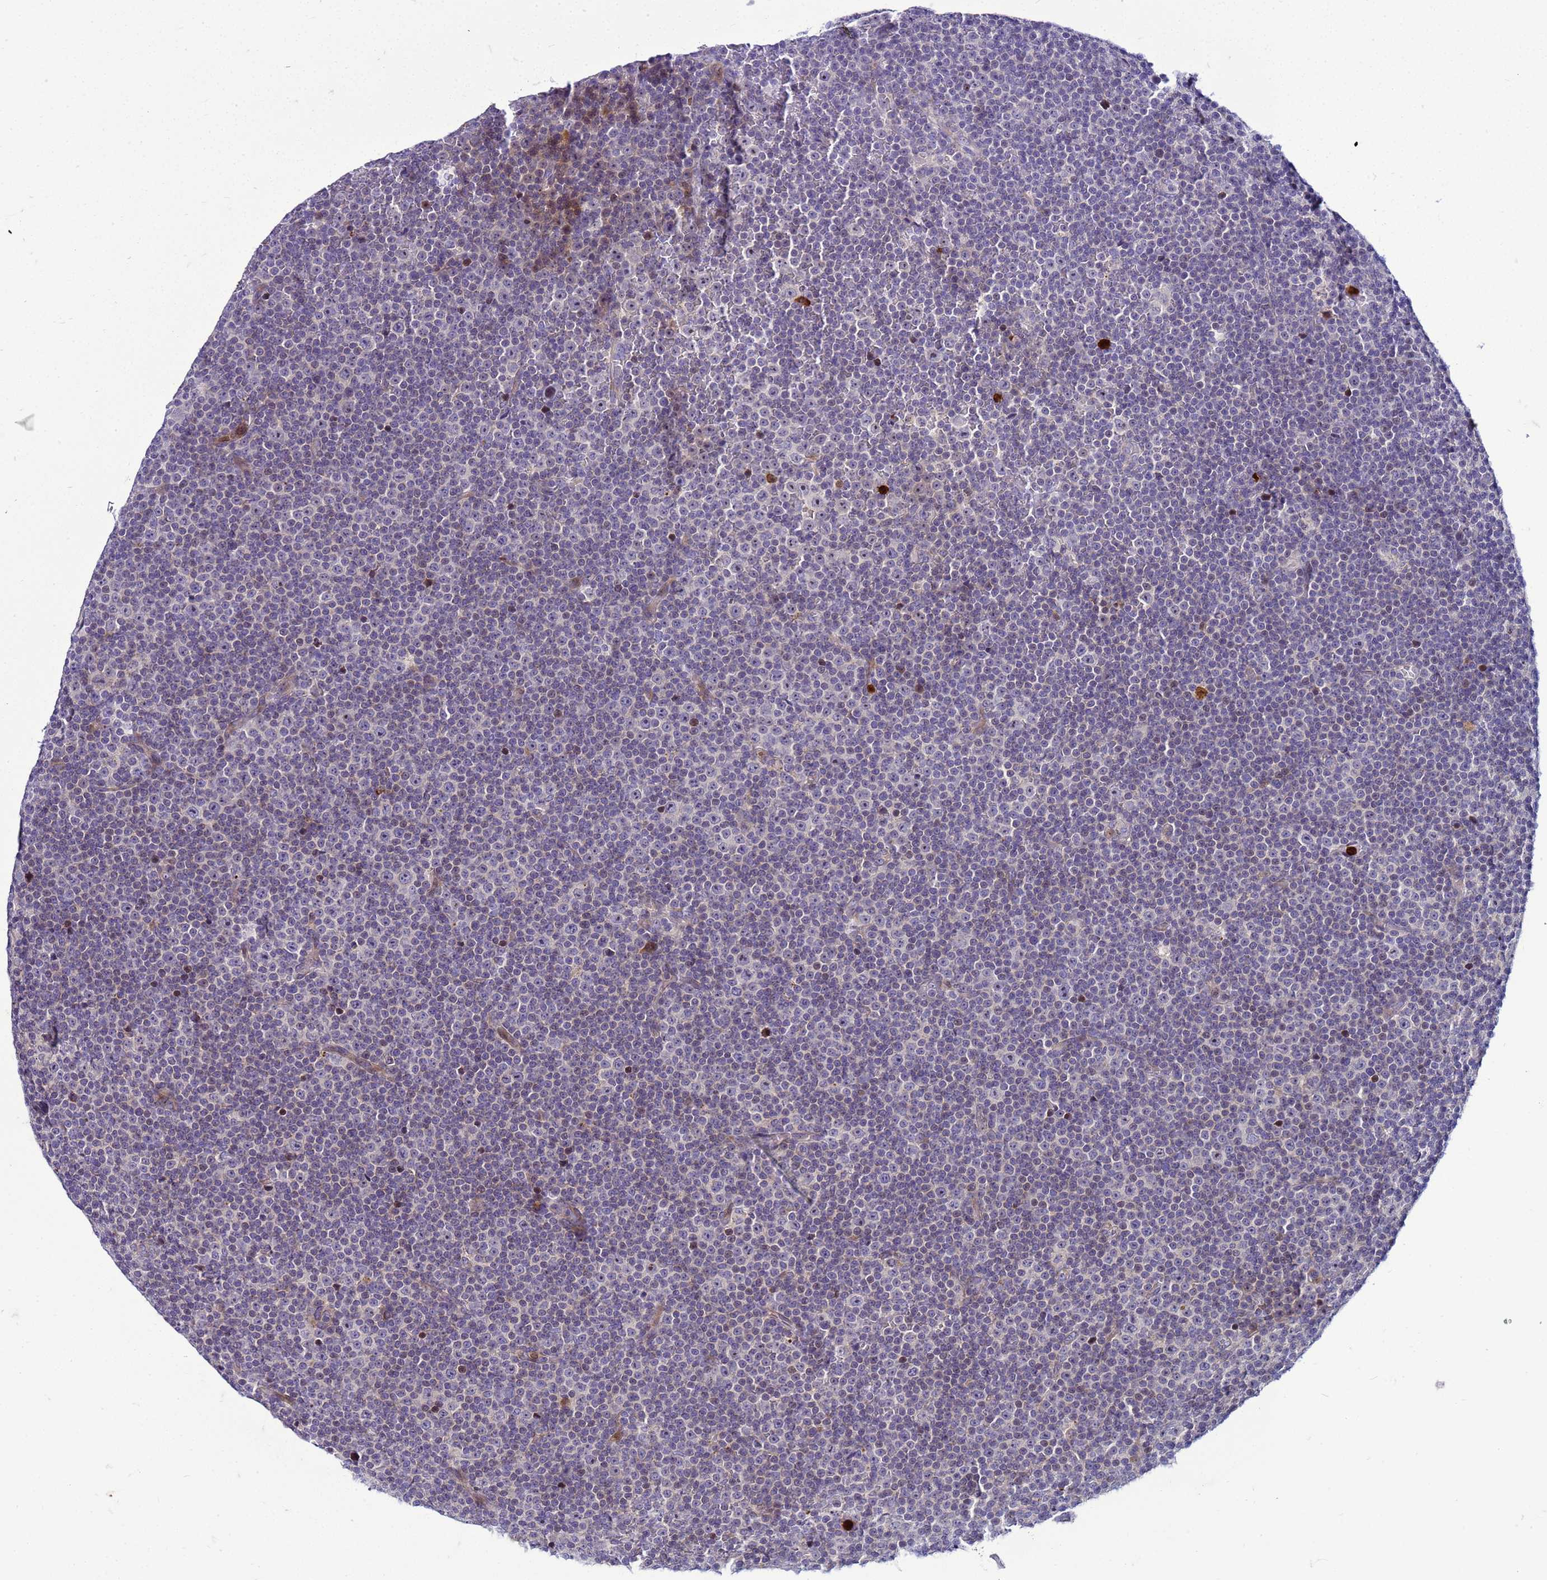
{"staining": {"intensity": "negative", "quantity": "none", "location": "none"}, "tissue": "lymphoma", "cell_type": "Tumor cells", "image_type": "cancer", "snomed": [{"axis": "morphology", "description": "Malignant lymphoma, non-Hodgkin's type, Low grade"}, {"axis": "topography", "description": "Lymph node"}], "caption": "Protein analysis of lymphoma shows no significant expression in tumor cells.", "gene": "VPS4B", "patient": {"sex": "female", "age": 67}}